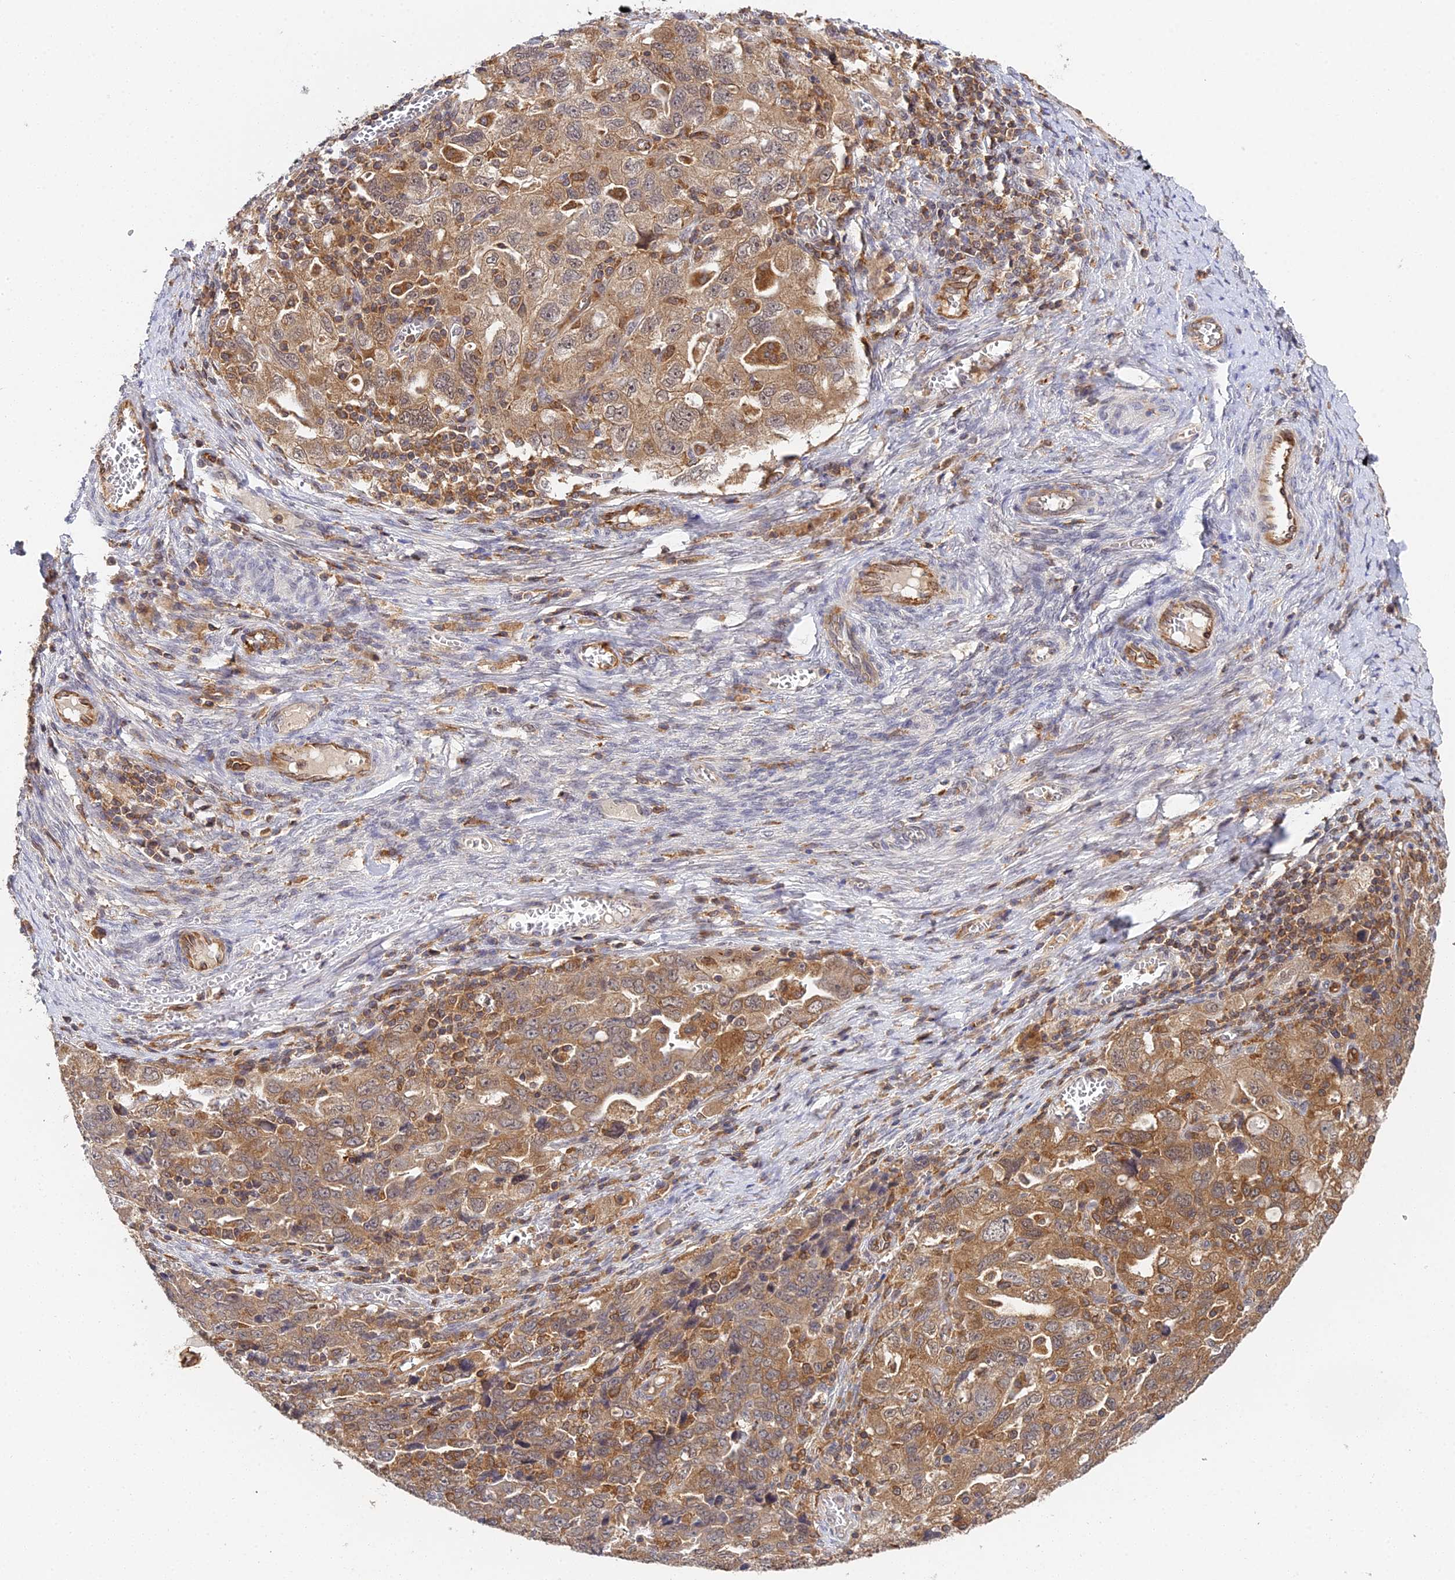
{"staining": {"intensity": "moderate", "quantity": "25%-75%", "location": "cytoplasmic/membranous"}, "tissue": "ovarian cancer", "cell_type": "Tumor cells", "image_type": "cancer", "snomed": [{"axis": "morphology", "description": "Carcinoma, NOS"}, {"axis": "morphology", "description": "Cystadenocarcinoma, serous, NOS"}, {"axis": "topography", "description": "Ovary"}], "caption": "Protein expression analysis of ovarian carcinoma demonstrates moderate cytoplasmic/membranous positivity in approximately 25%-75% of tumor cells.", "gene": "TPRX1", "patient": {"sex": "female", "age": 69}}